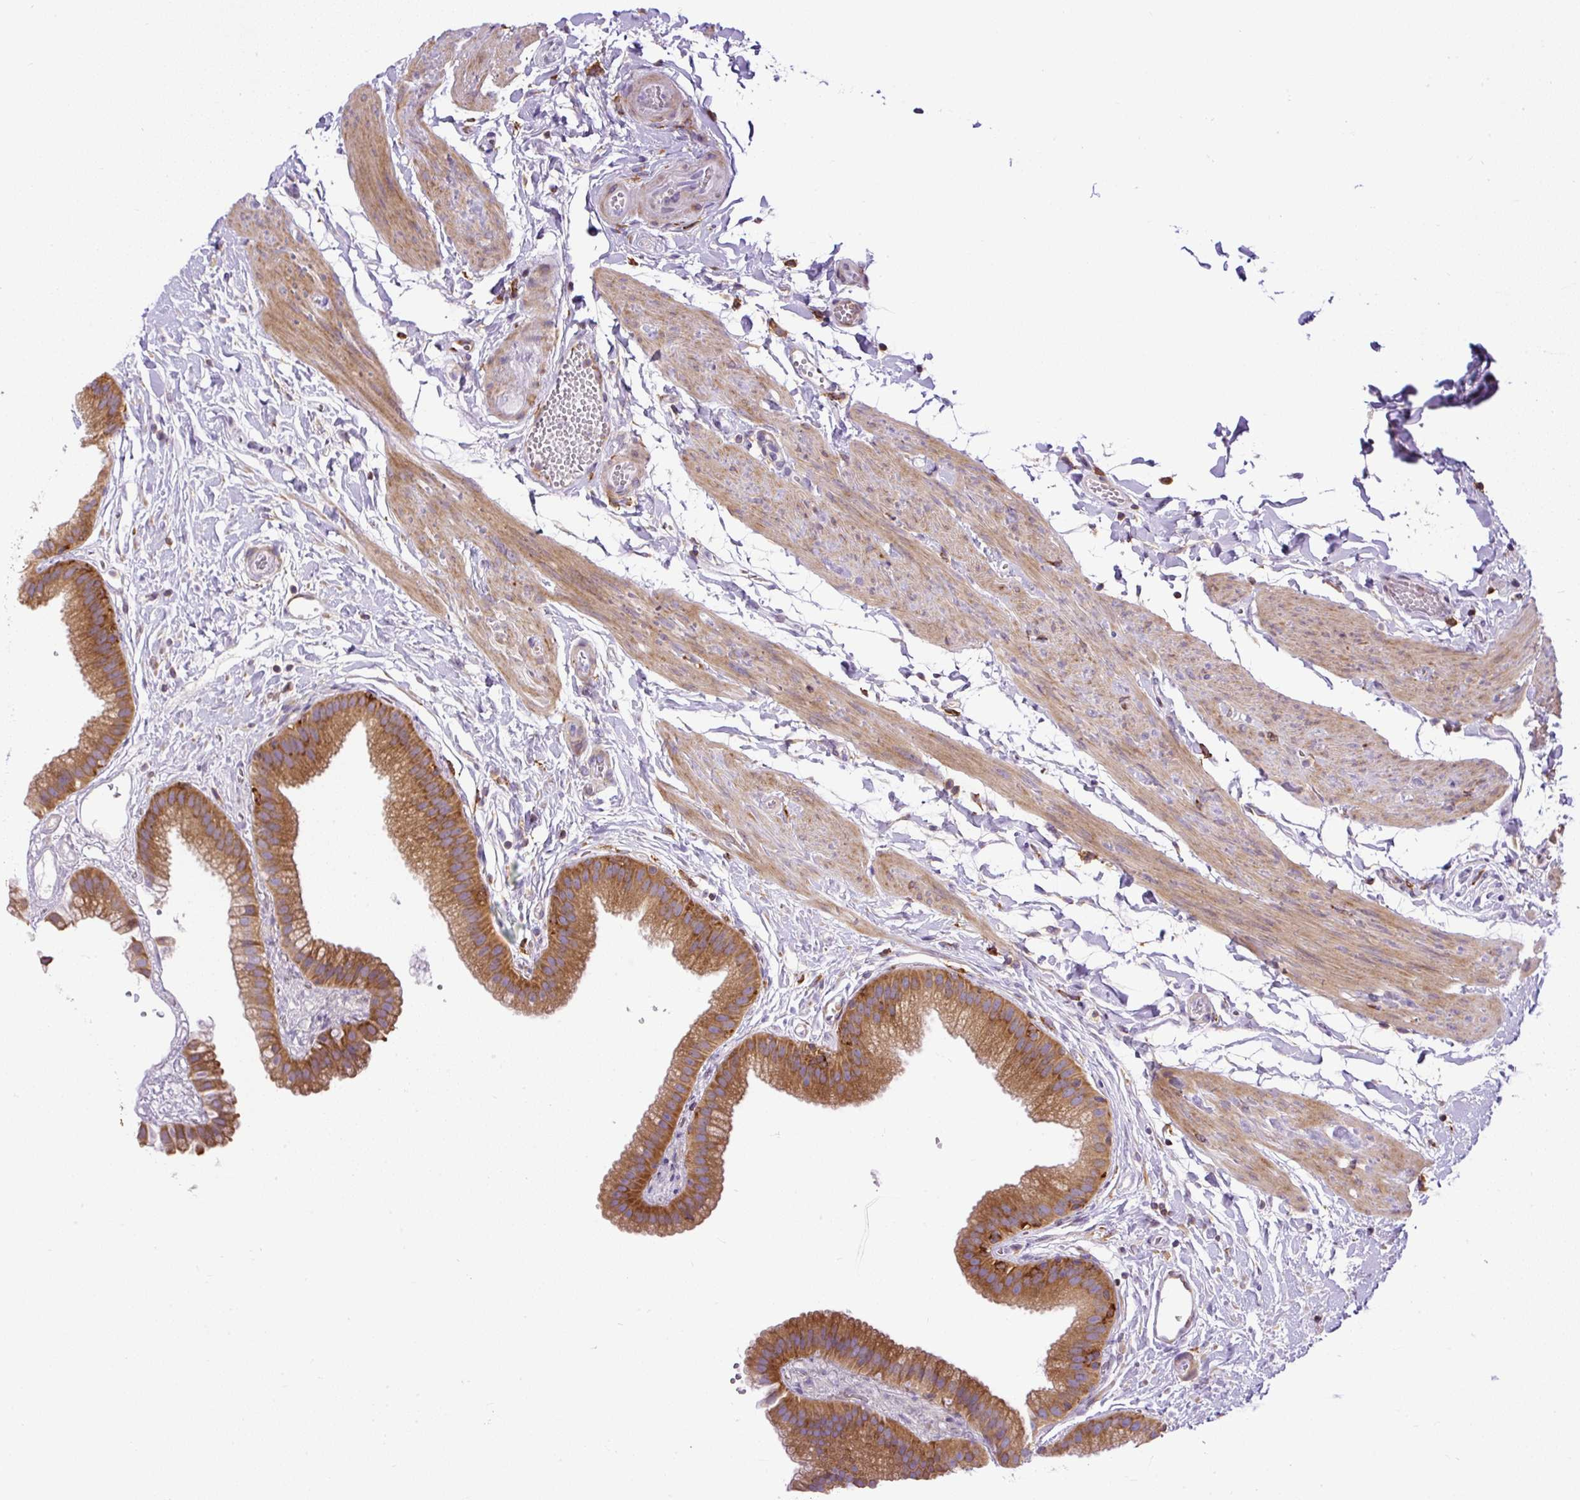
{"staining": {"intensity": "strong", "quantity": ">75%", "location": "cytoplasmic/membranous"}, "tissue": "gallbladder", "cell_type": "Glandular cells", "image_type": "normal", "snomed": [{"axis": "morphology", "description": "Normal tissue, NOS"}, {"axis": "topography", "description": "Gallbladder"}], "caption": "This photomicrograph displays immunohistochemistry staining of unremarkable gallbladder, with high strong cytoplasmic/membranous staining in about >75% of glandular cells.", "gene": "MAP1S", "patient": {"sex": "female", "age": 63}}